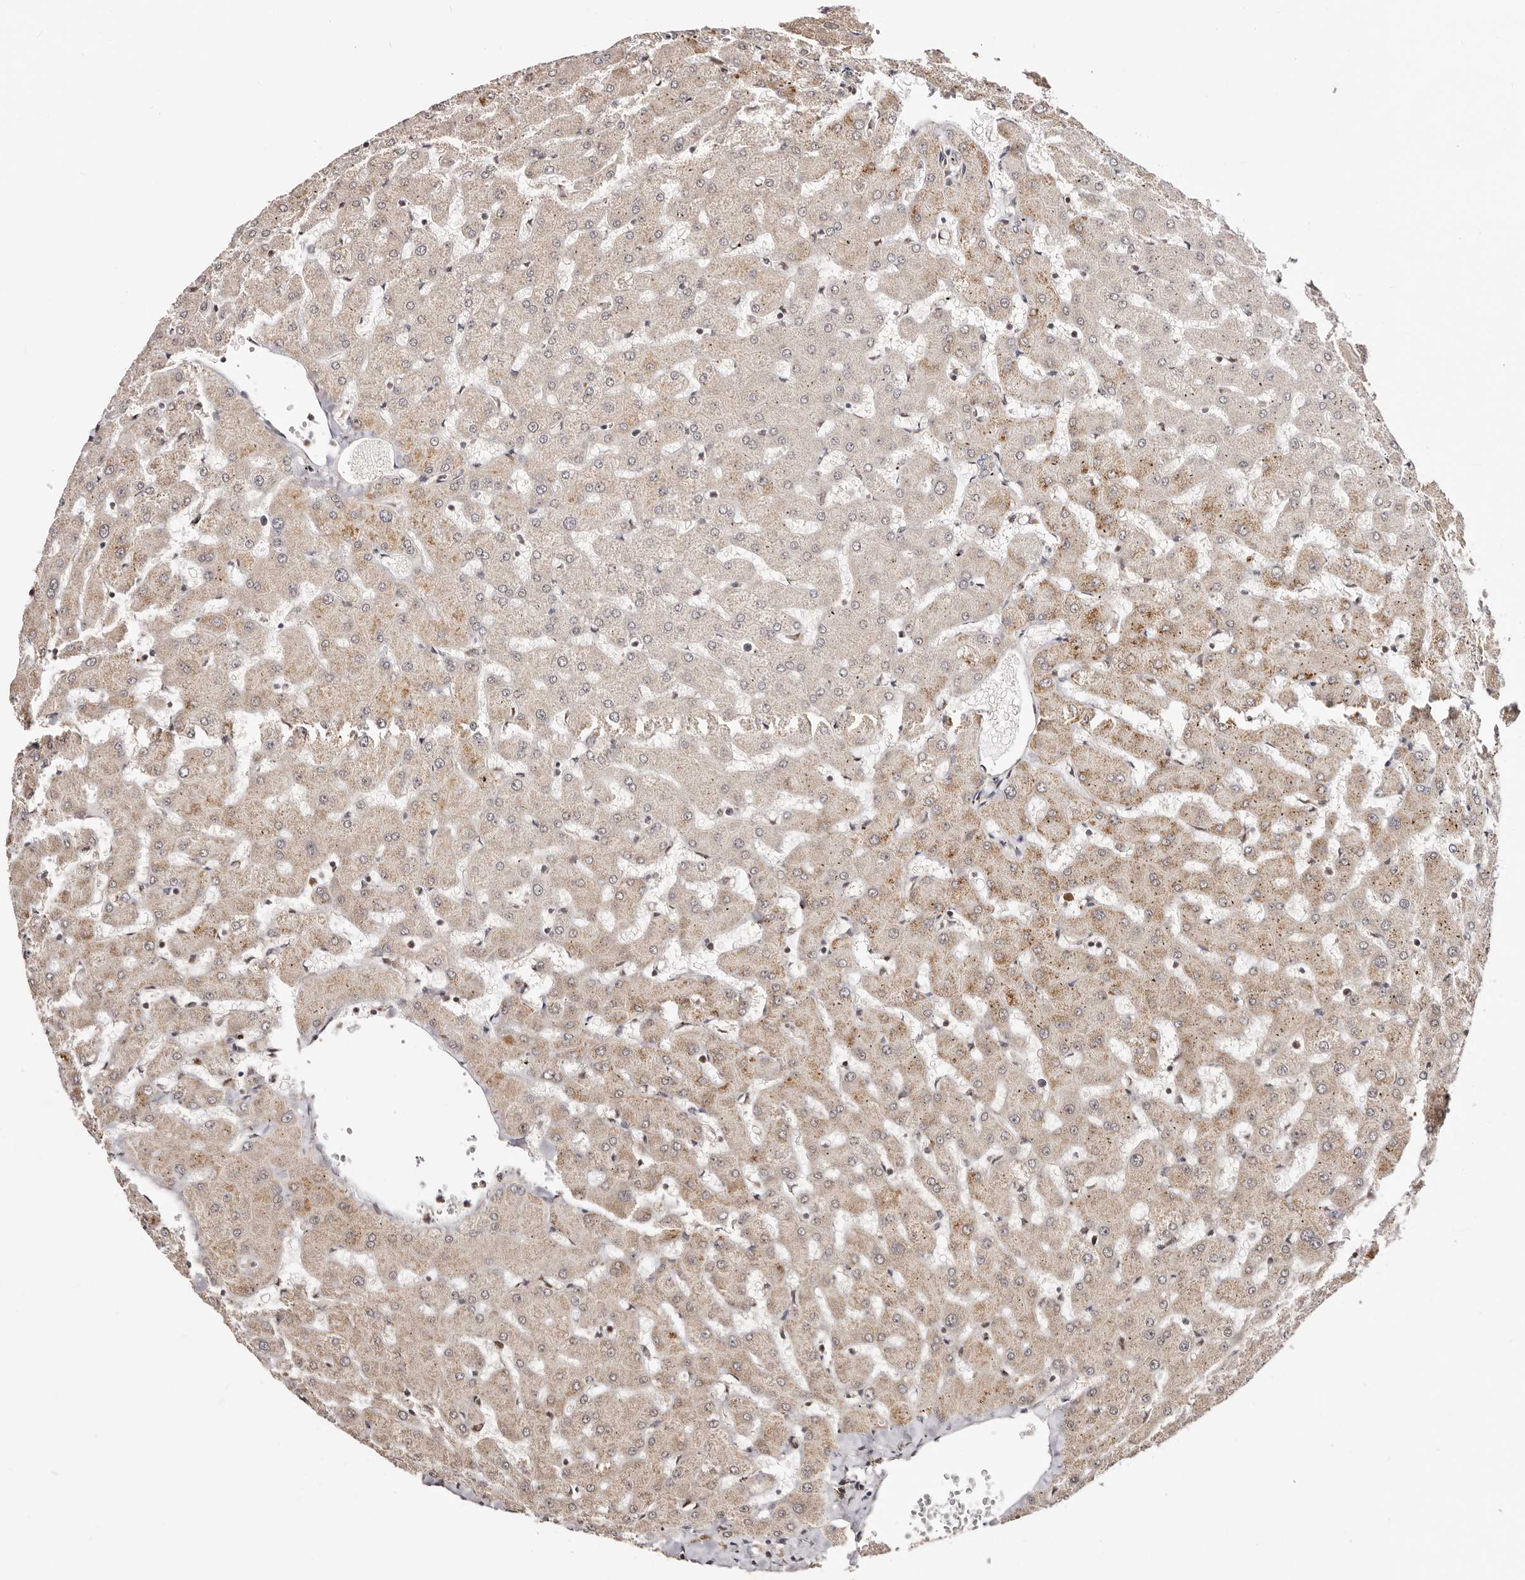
{"staining": {"intensity": "negative", "quantity": "none", "location": "none"}, "tissue": "liver", "cell_type": "Cholangiocytes", "image_type": "normal", "snomed": [{"axis": "morphology", "description": "Normal tissue, NOS"}, {"axis": "topography", "description": "Liver"}], "caption": "Immunohistochemistry (IHC) of unremarkable liver shows no staining in cholangiocytes. The staining is performed using DAB (3,3'-diaminobenzidine) brown chromogen with nuclei counter-stained in using hematoxylin.", "gene": "CTNNBL1", "patient": {"sex": "female", "age": 63}}